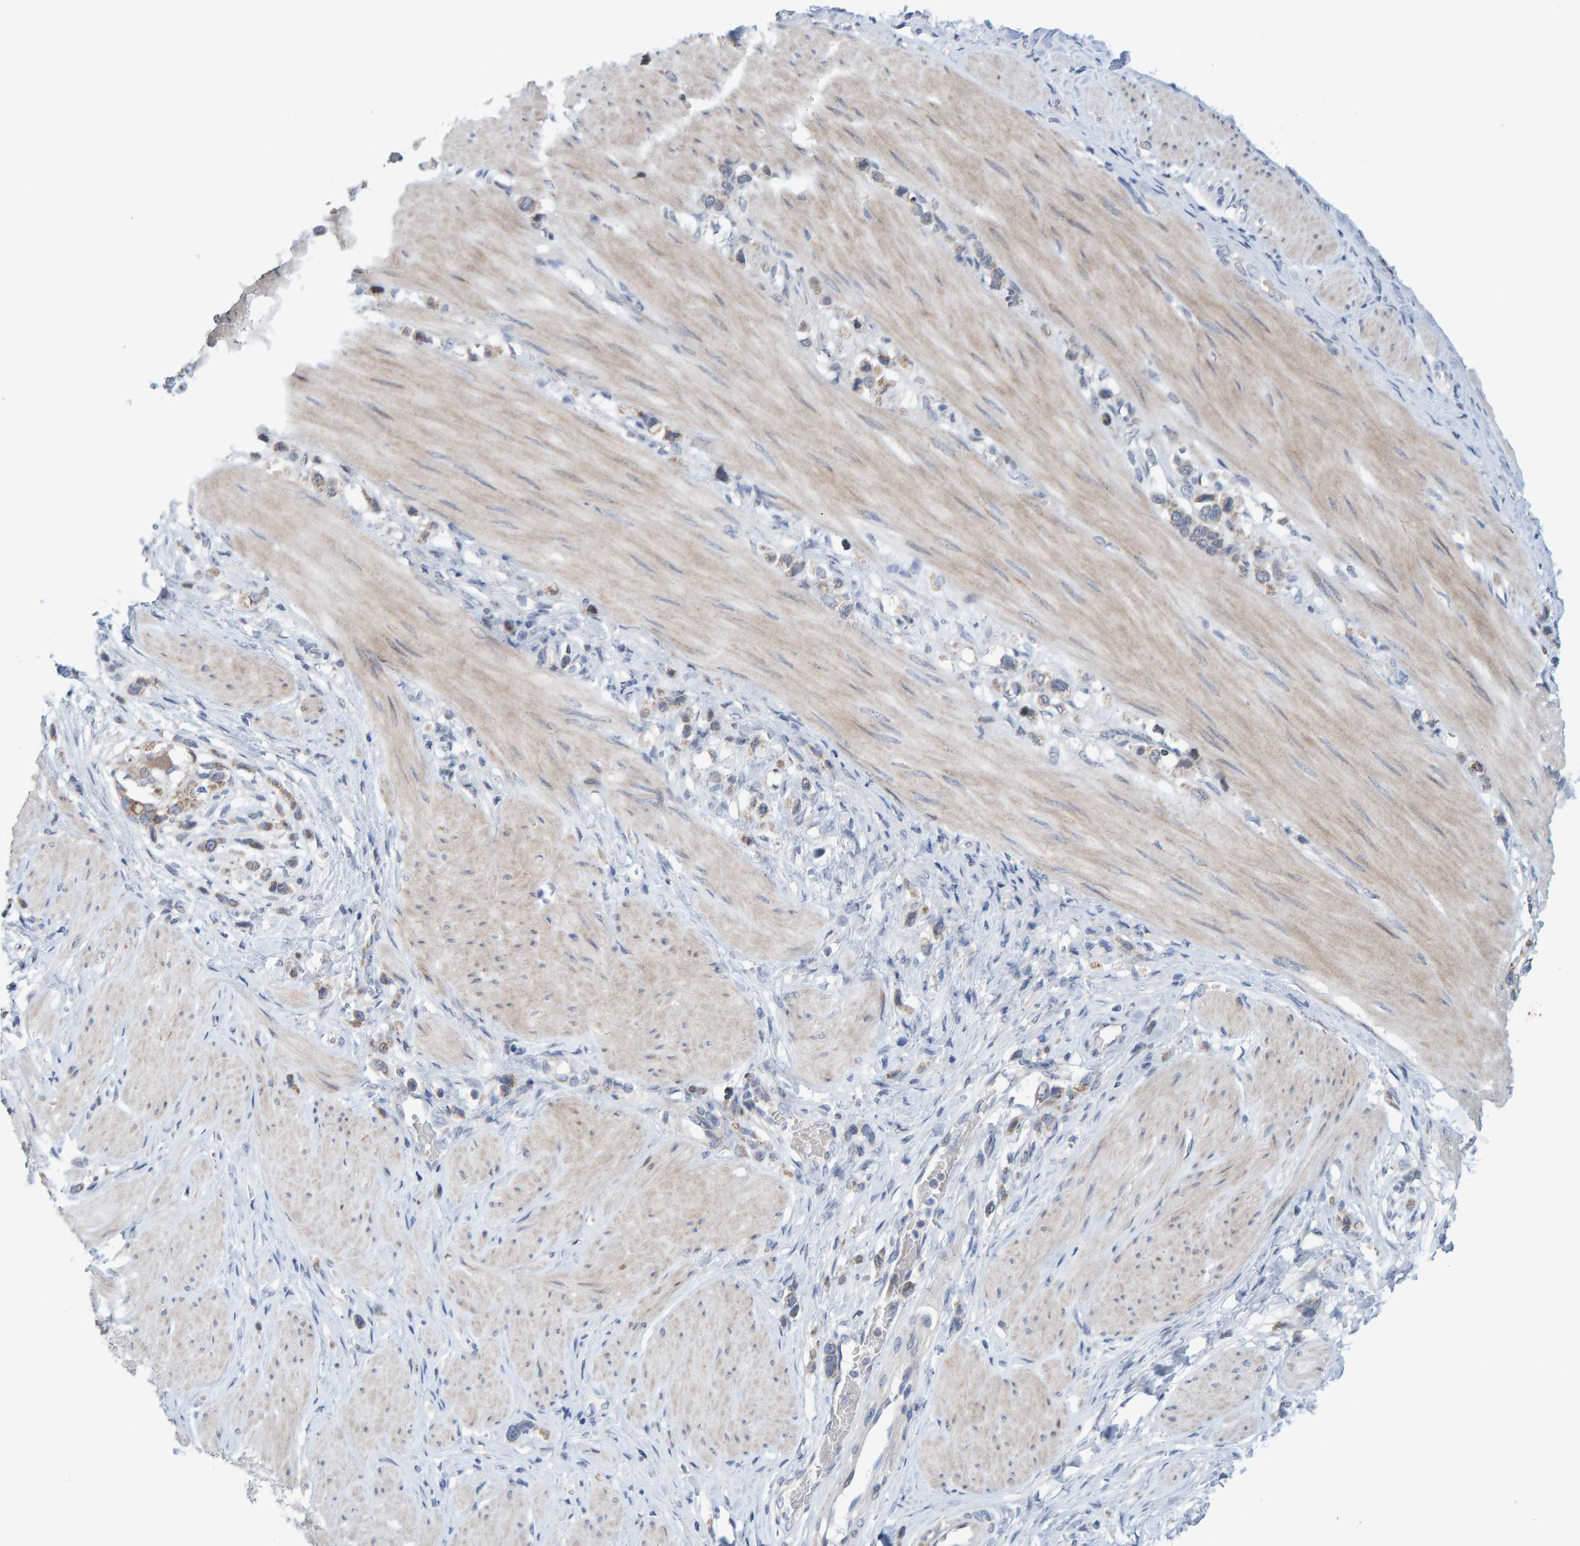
{"staining": {"intensity": "weak", "quantity": ">75%", "location": "cytoplasmic/membranous"}, "tissue": "stomach cancer", "cell_type": "Tumor cells", "image_type": "cancer", "snomed": [{"axis": "morphology", "description": "Adenocarcinoma, NOS"}, {"axis": "topography", "description": "Stomach"}], "caption": "This histopathology image exhibits immunohistochemistry staining of human stomach adenocarcinoma, with low weak cytoplasmic/membranous staining in about >75% of tumor cells.", "gene": "USP43", "patient": {"sex": "female", "age": 65}}